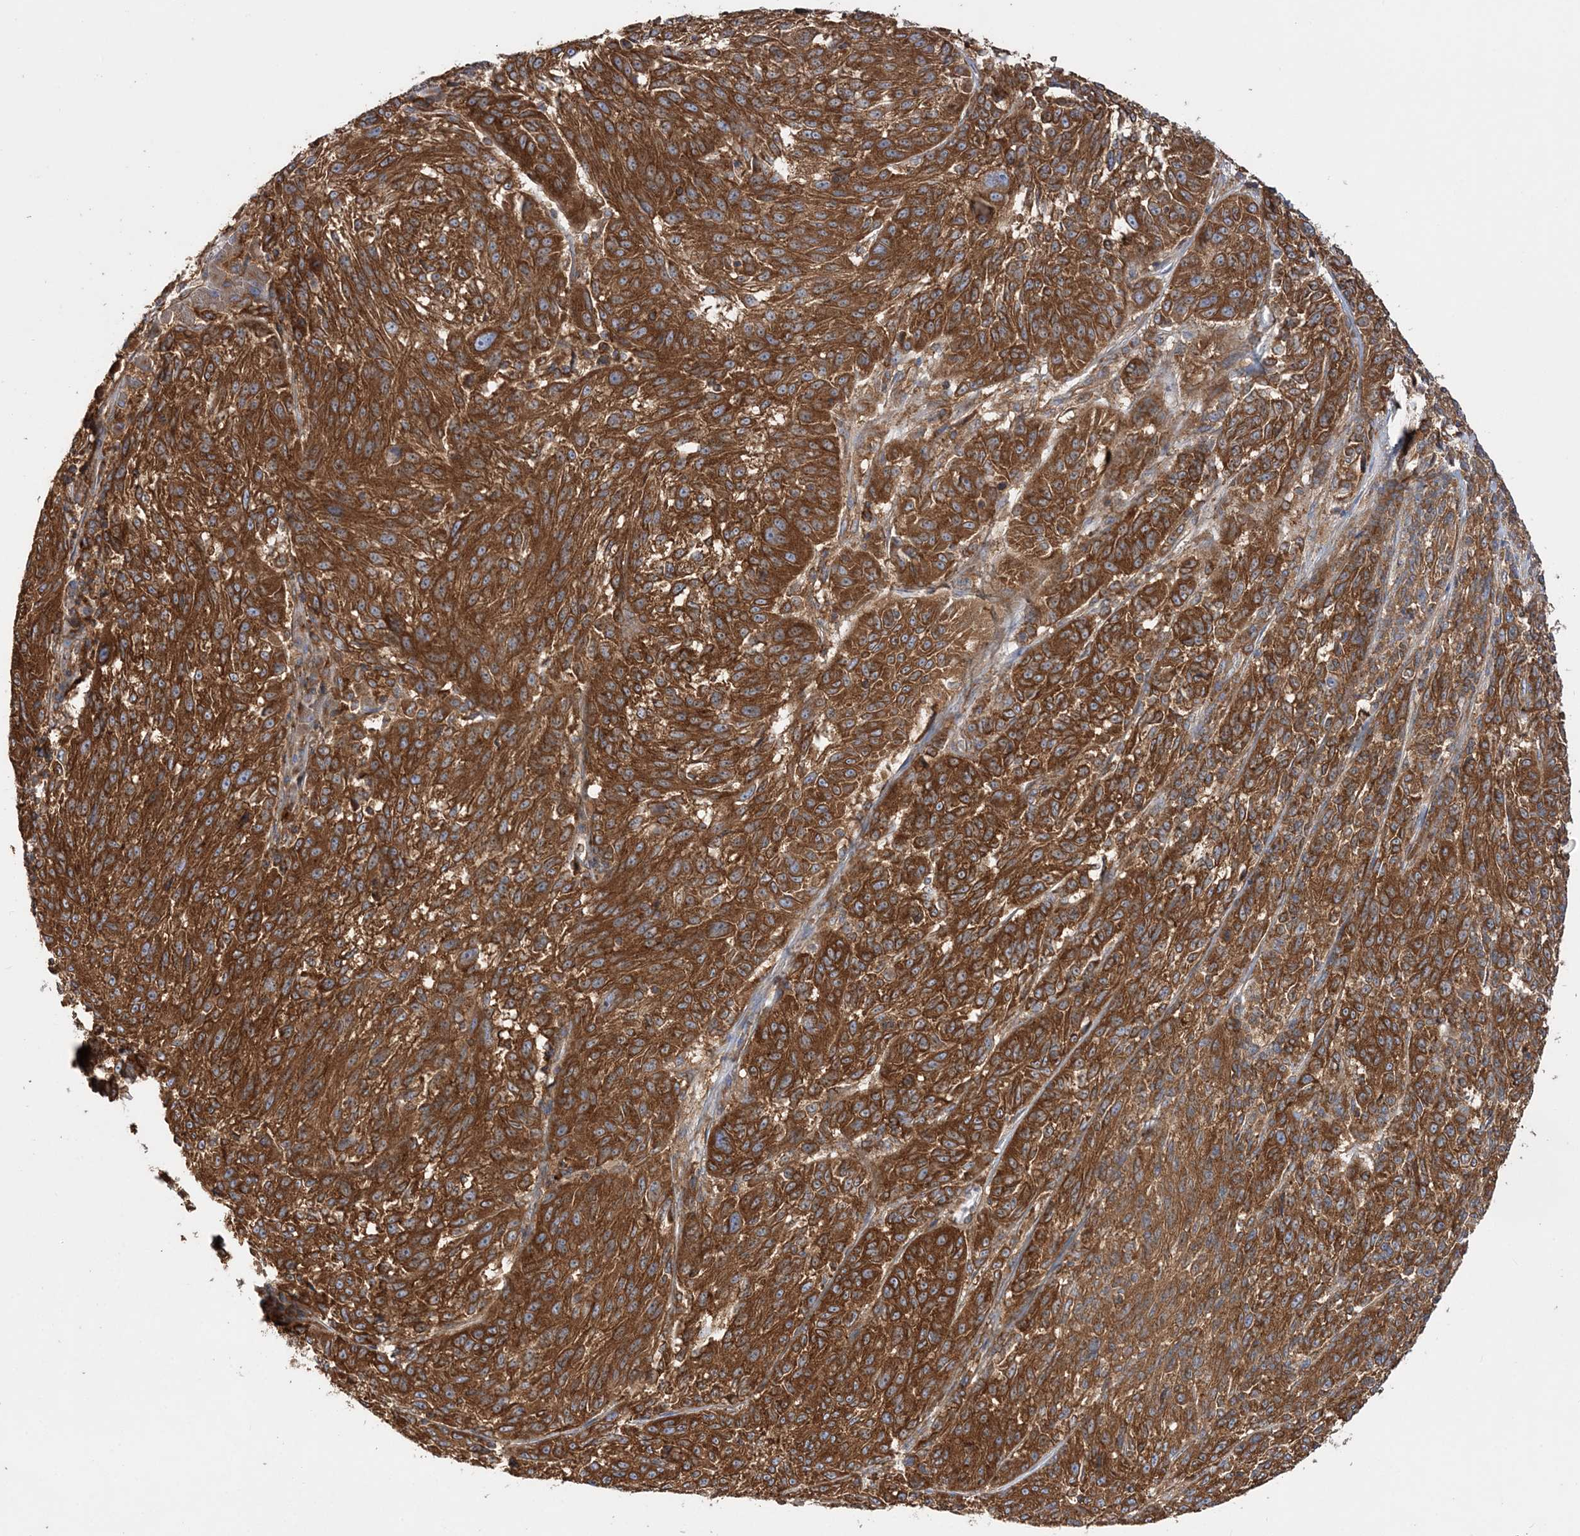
{"staining": {"intensity": "strong", "quantity": ">75%", "location": "cytoplasmic/membranous"}, "tissue": "melanoma", "cell_type": "Tumor cells", "image_type": "cancer", "snomed": [{"axis": "morphology", "description": "Malignant melanoma, NOS"}, {"axis": "topography", "description": "Skin"}], "caption": "Malignant melanoma was stained to show a protein in brown. There is high levels of strong cytoplasmic/membranous positivity in about >75% of tumor cells. Immunohistochemistry (ihc) stains the protein of interest in brown and the nuclei are stained blue.", "gene": "TBC1D5", "patient": {"sex": "male", "age": 53}}